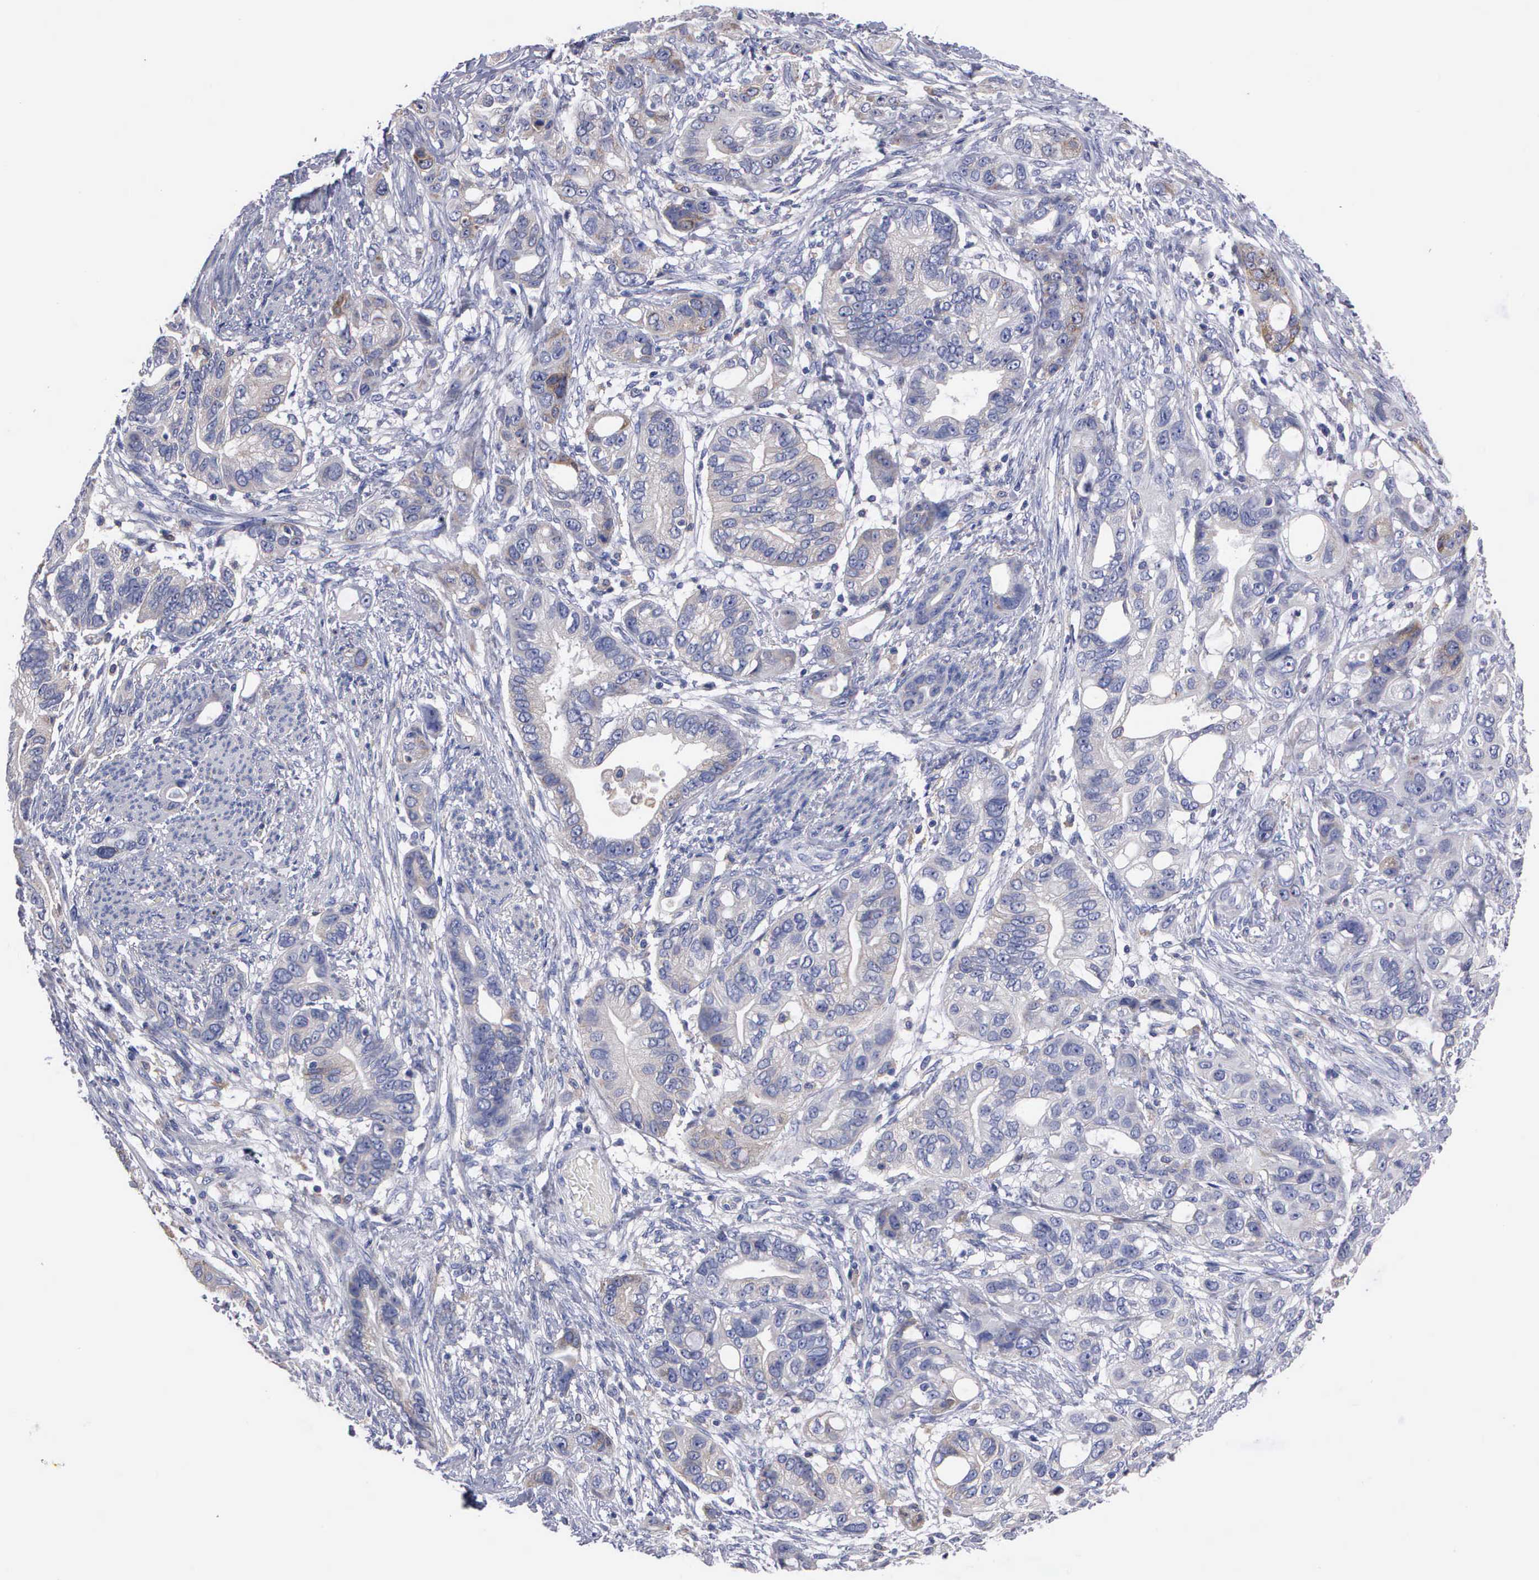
{"staining": {"intensity": "negative", "quantity": "none", "location": "none"}, "tissue": "stomach cancer", "cell_type": "Tumor cells", "image_type": "cancer", "snomed": [{"axis": "morphology", "description": "Adenocarcinoma, NOS"}, {"axis": "topography", "description": "Stomach, upper"}], "caption": "Immunohistochemical staining of stomach adenocarcinoma displays no significant expression in tumor cells.", "gene": "PTGS2", "patient": {"sex": "male", "age": 47}}